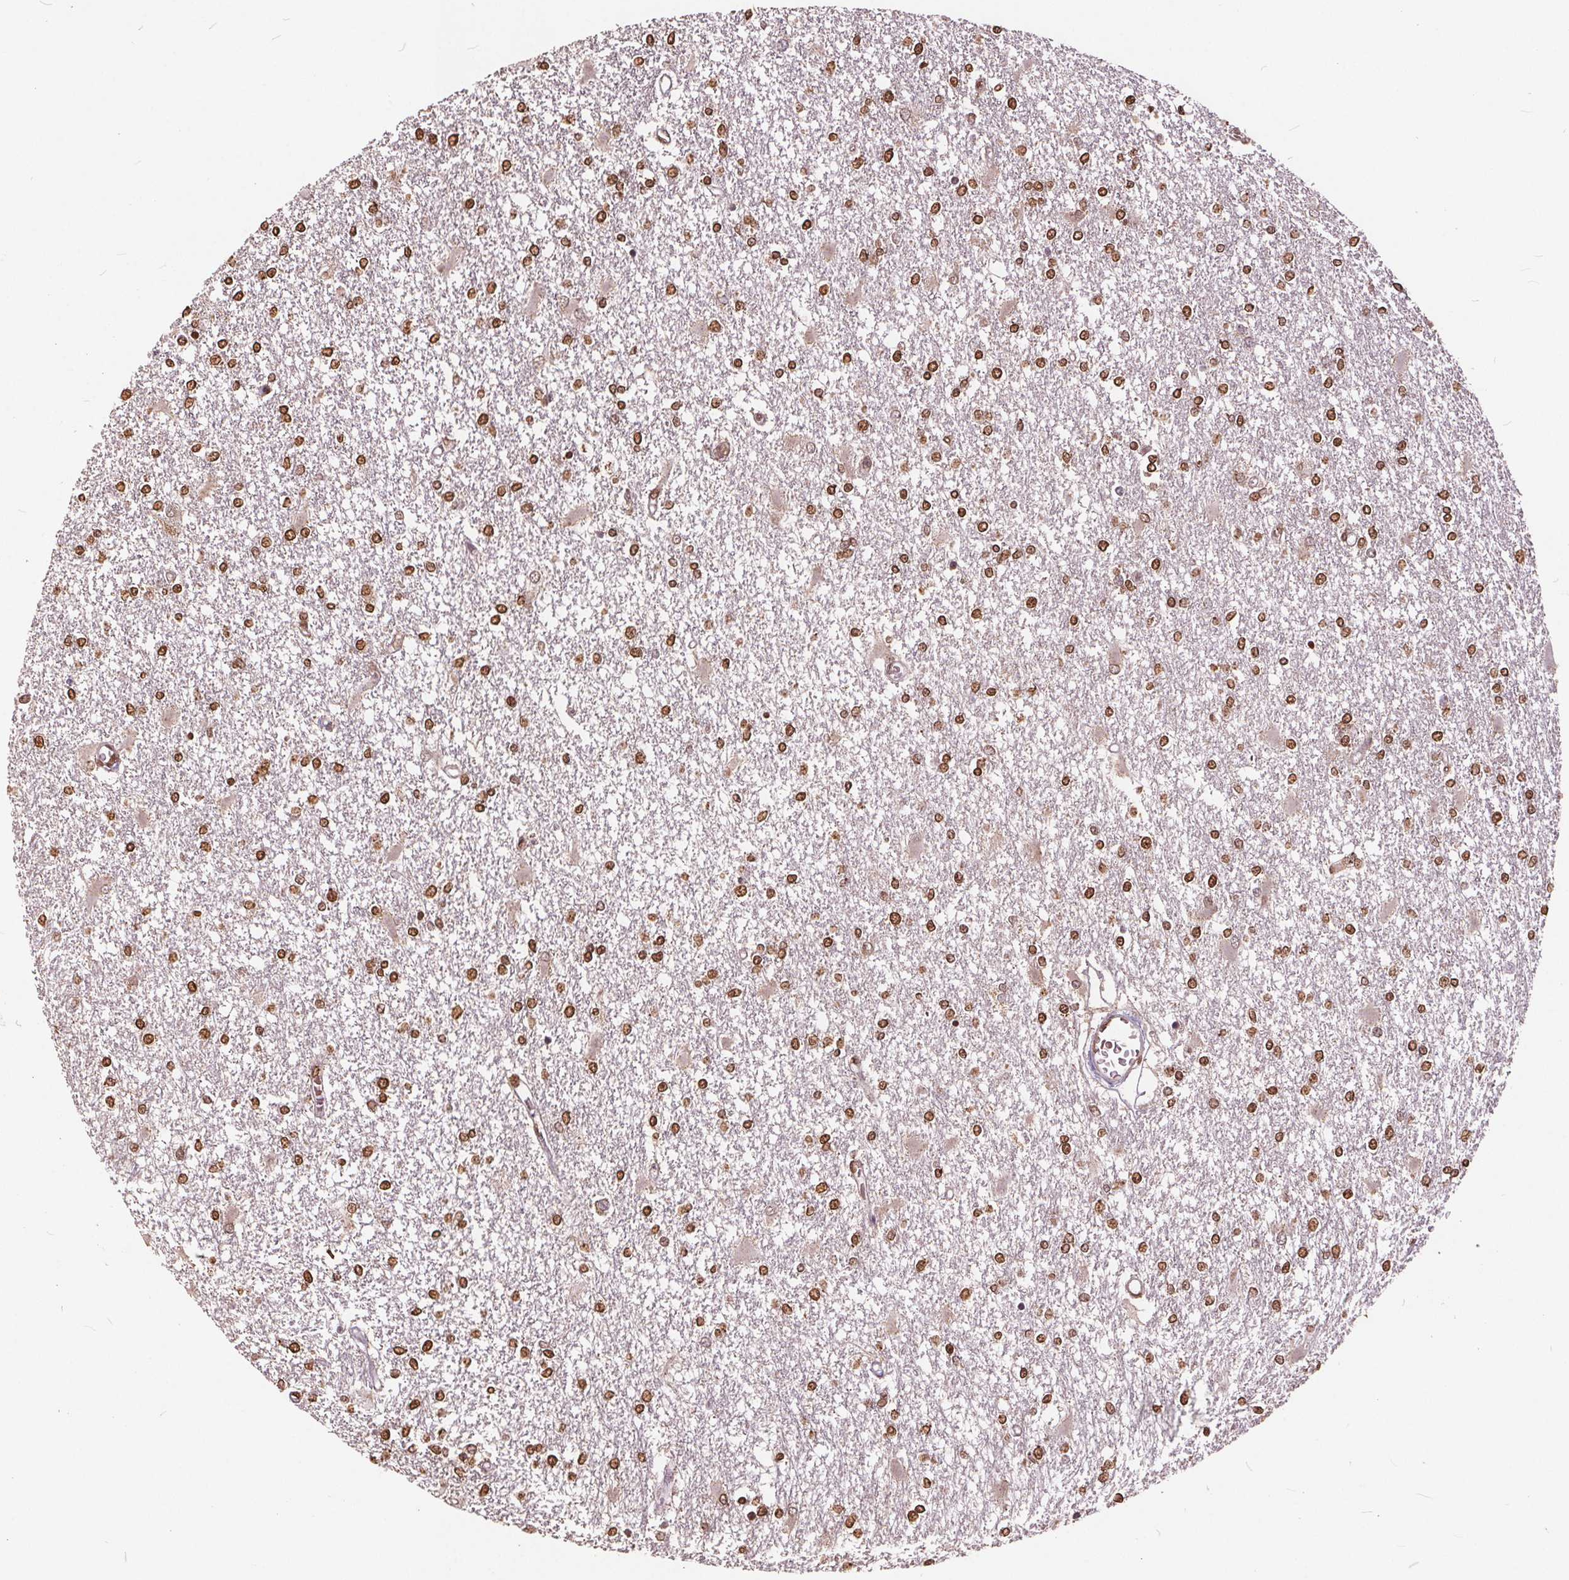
{"staining": {"intensity": "moderate", "quantity": ">75%", "location": "nuclear"}, "tissue": "glioma", "cell_type": "Tumor cells", "image_type": "cancer", "snomed": [{"axis": "morphology", "description": "Glioma, malignant, High grade"}, {"axis": "topography", "description": "Cerebral cortex"}], "caption": "Protein staining of glioma tissue shows moderate nuclear positivity in about >75% of tumor cells.", "gene": "HIF1AN", "patient": {"sex": "male", "age": 79}}